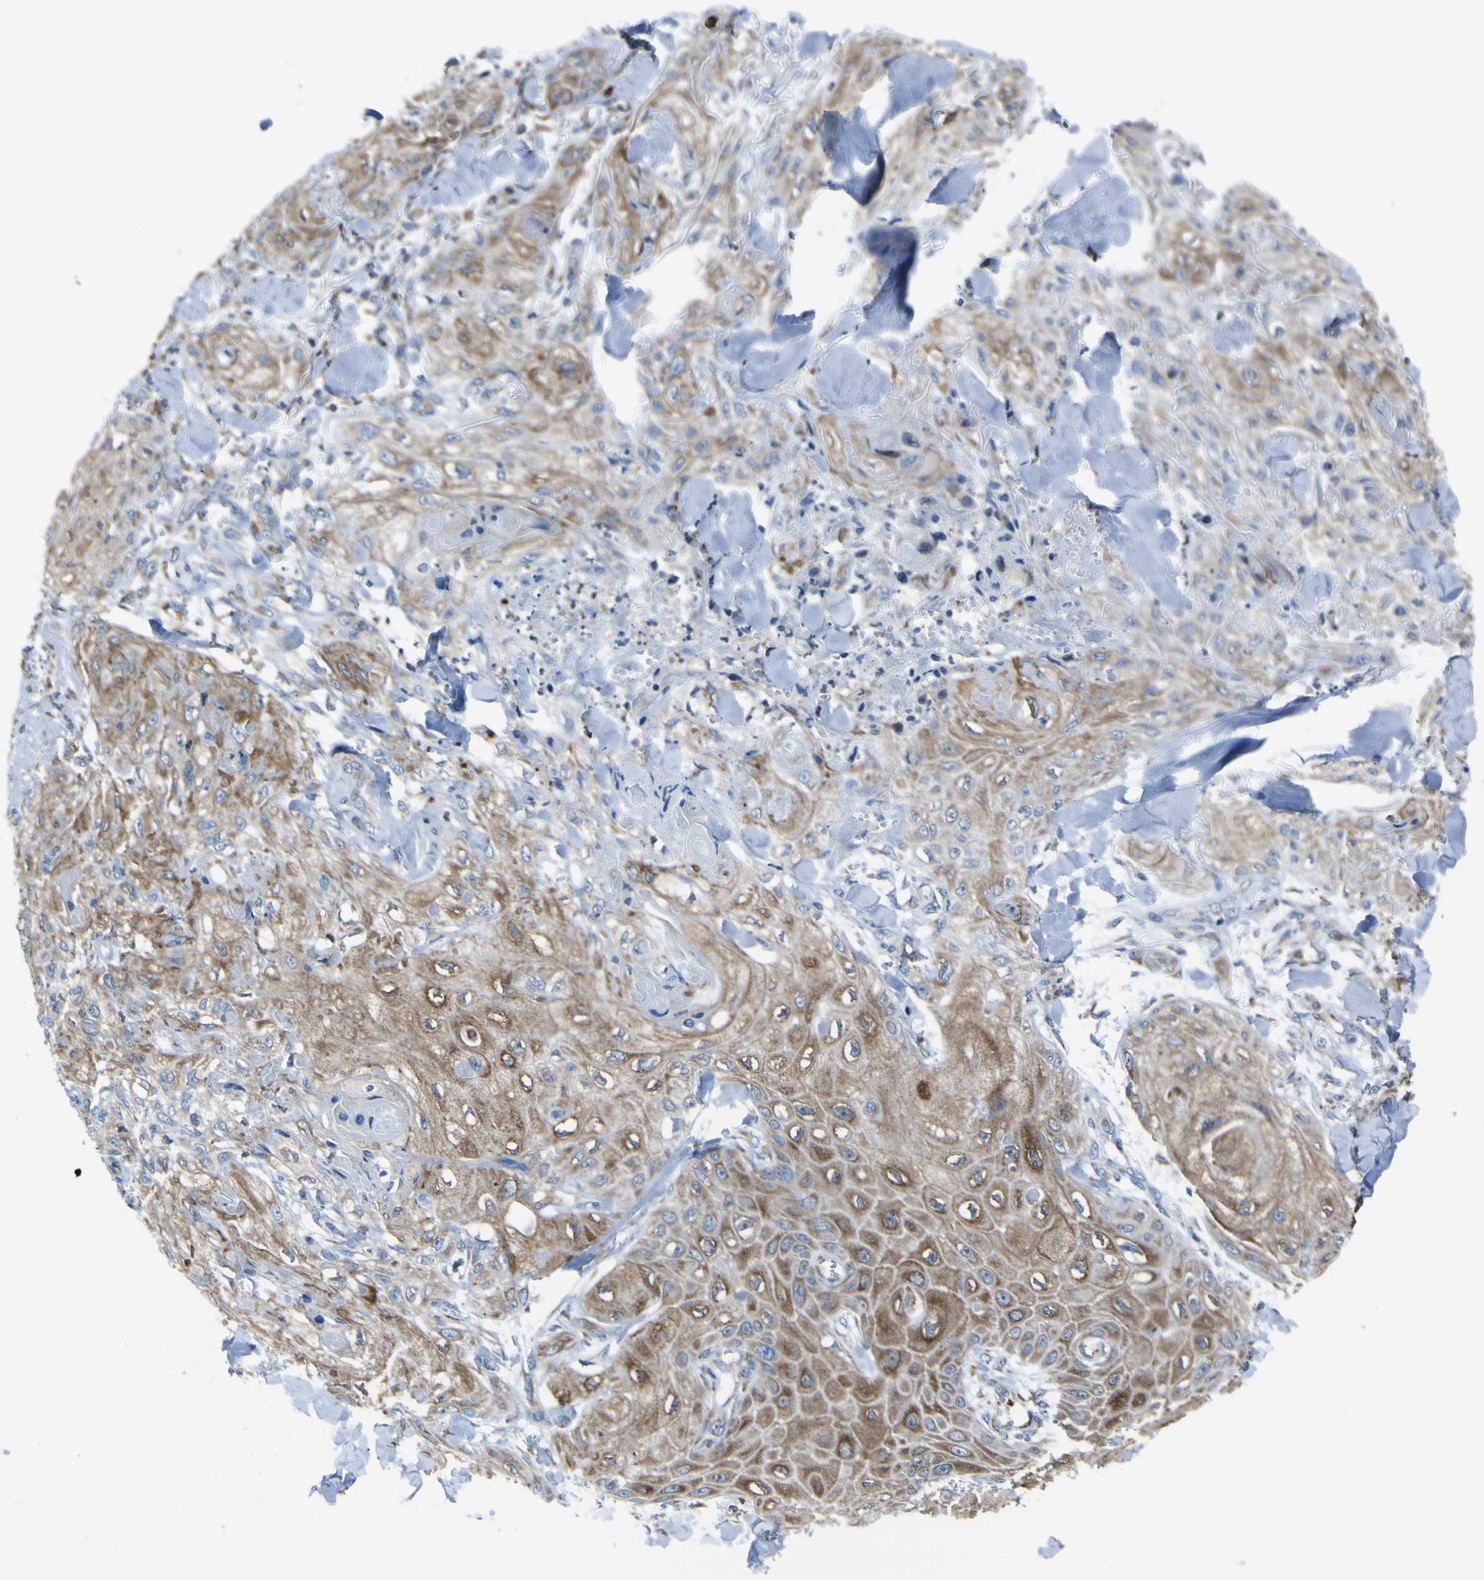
{"staining": {"intensity": "strong", "quantity": "25%-75%", "location": "cytoplasmic/membranous"}, "tissue": "skin cancer", "cell_type": "Tumor cells", "image_type": "cancer", "snomed": [{"axis": "morphology", "description": "Squamous cell carcinoma, NOS"}, {"axis": "topography", "description": "Skin"}], "caption": "A photomicrograph showing strong cytoplasmic/membranous expression in approximately 25%-75% of tumor cells in skin cancer (squamous cell carcinoma), as visualized by brown immunohistochemical staining.", "gene": "STIM1", "patient": {"sex": "male", "age": 74}}